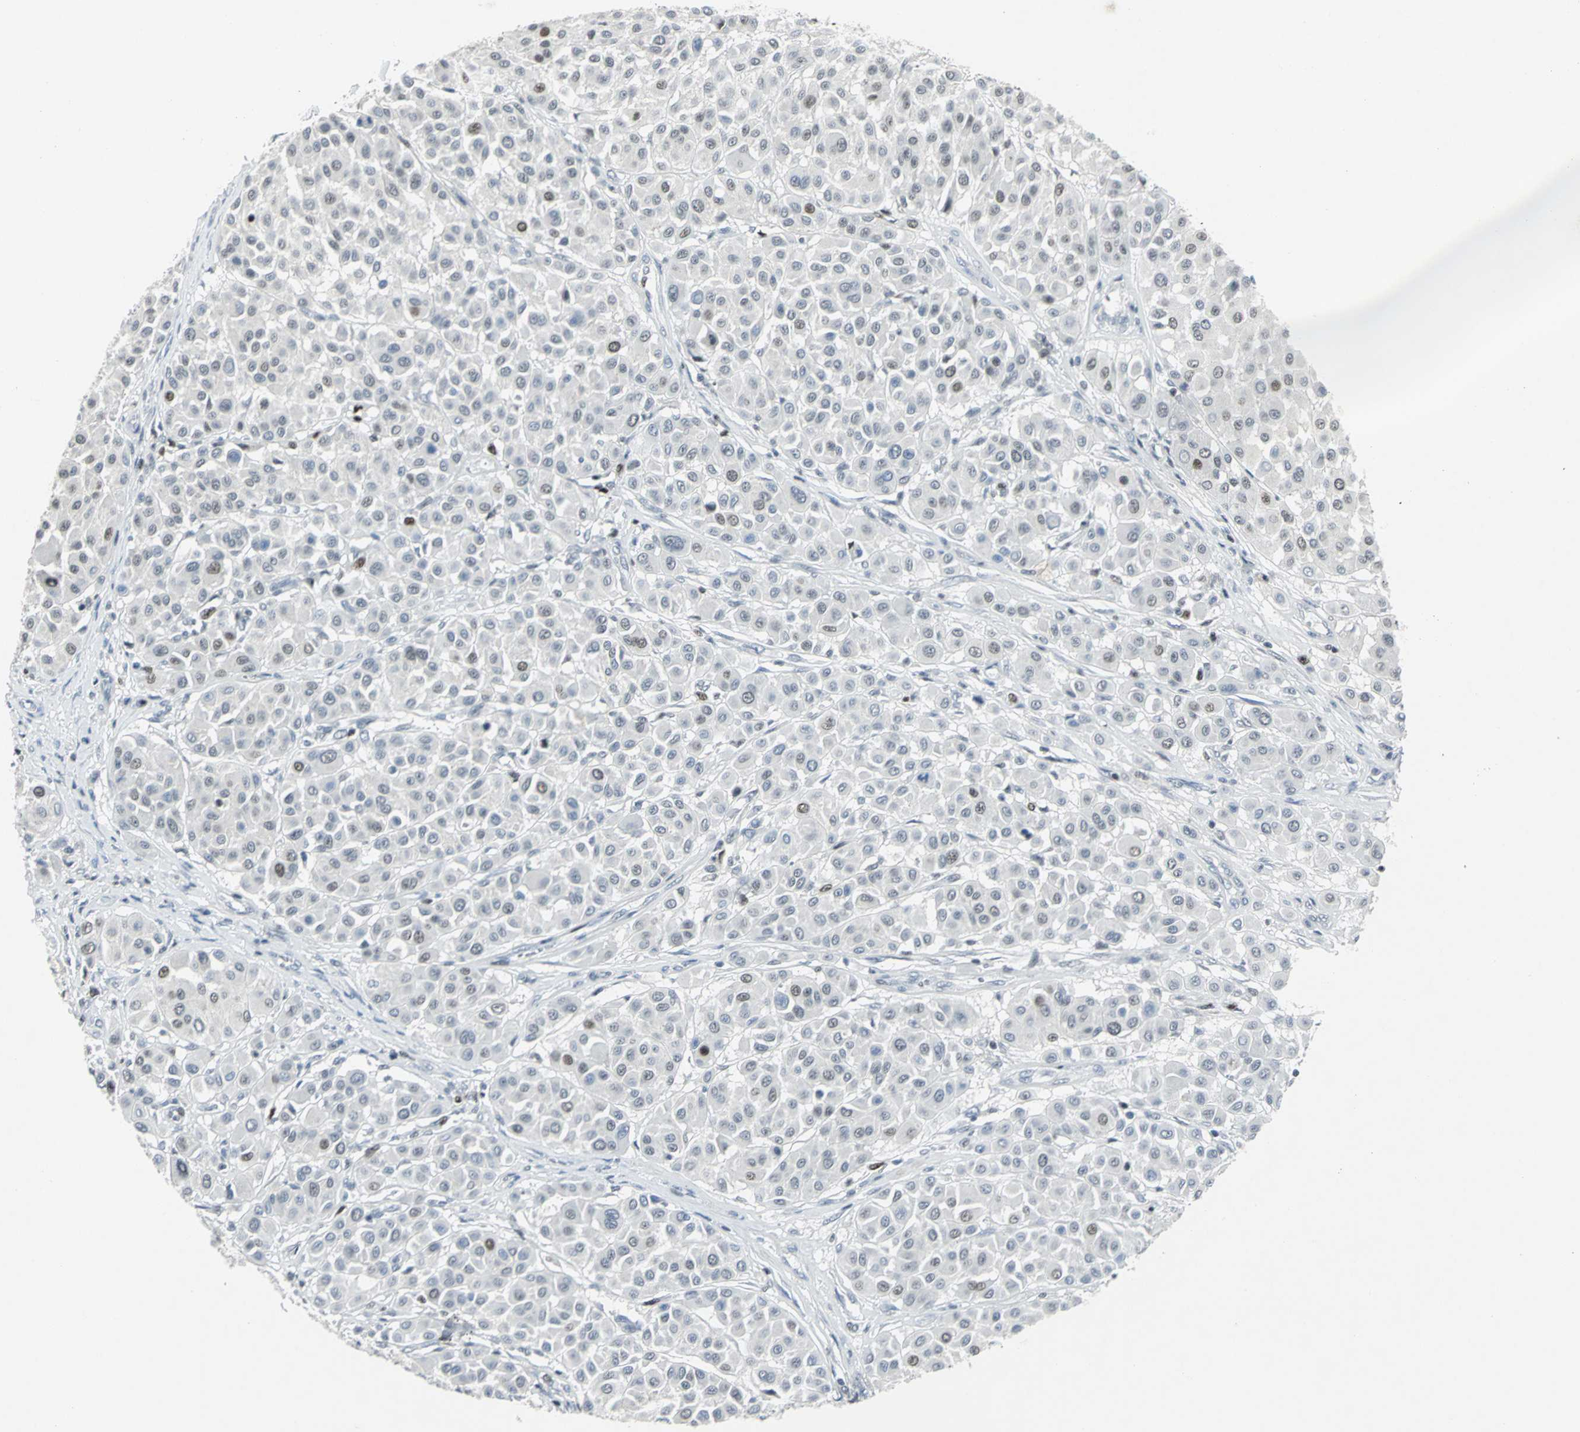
{"staining": {"intensity": "weak", "quantity": "<25%", "location": "nuclear"}, "tissue": "melanoma", "cell_type": "Tumor cells", "image_type": "cancer", "snomed": [{"axis": "morphology", "description": "Malignant melanoma, Metastatic site"}, {"axis": "topography", "description": "Soft tissue"}], "caption": "Malignant melanoma (metastatic site) was stained to show a protein in brown. There is no significant staining in tumor cells.", "gene": "RPA1", "patient": {"sex": "male", "age": 41}}